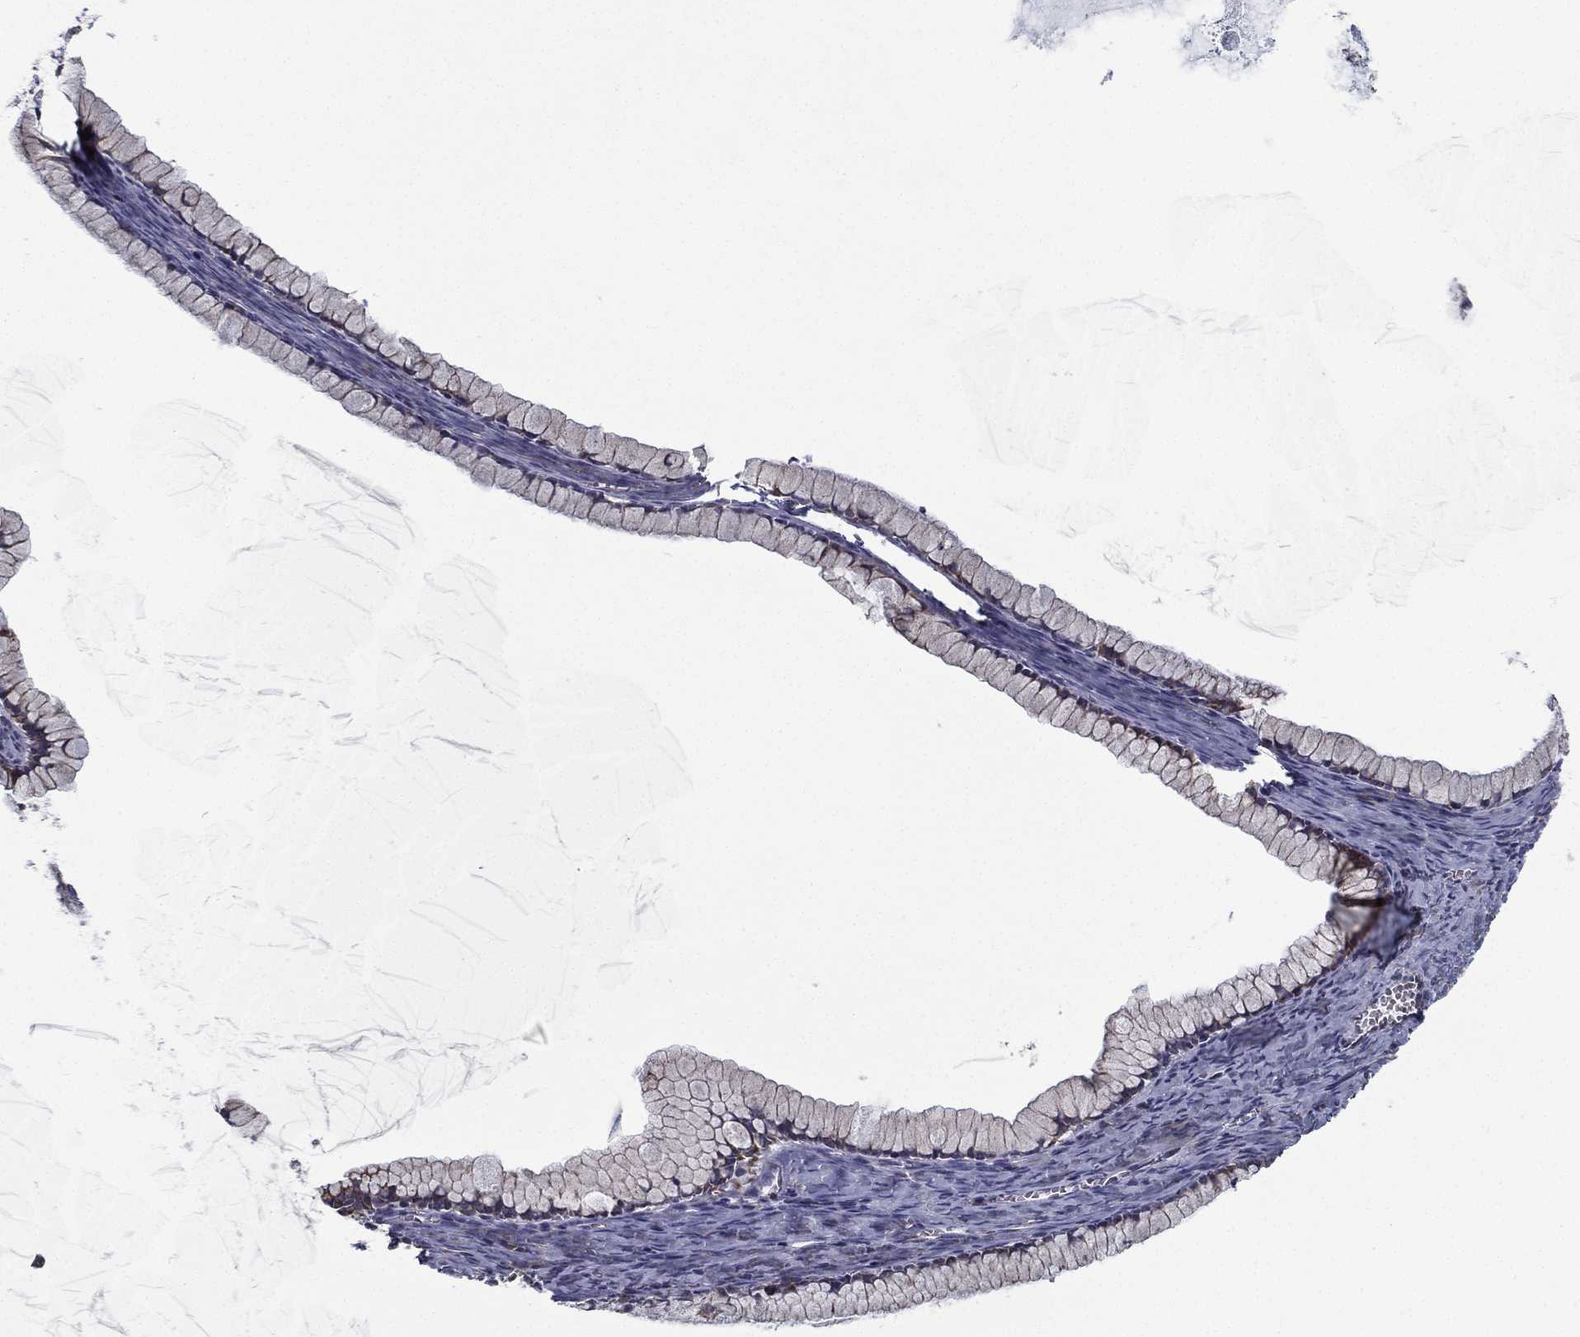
{"staining": {"intensity": "negative", "quantity": "none", "location": "none"}, "tissue": "ovarian cancer", "cell_type": "Tumor cells", "image_type": "cancer", "snomed": [{"axis": "morphology", "description": "Cystadenocarcinoma, mucinous, NOS"}, {"axis": "topography", "description": "Ovary"}], "caption": "This is an immunohistochemistry (IHC) image of human mucinous cystadenocarcinoma (ovarian). There is no expression in tumor cells.", "gene": "MT-CYB", "patient": {"sex": "female", "age": 41}}